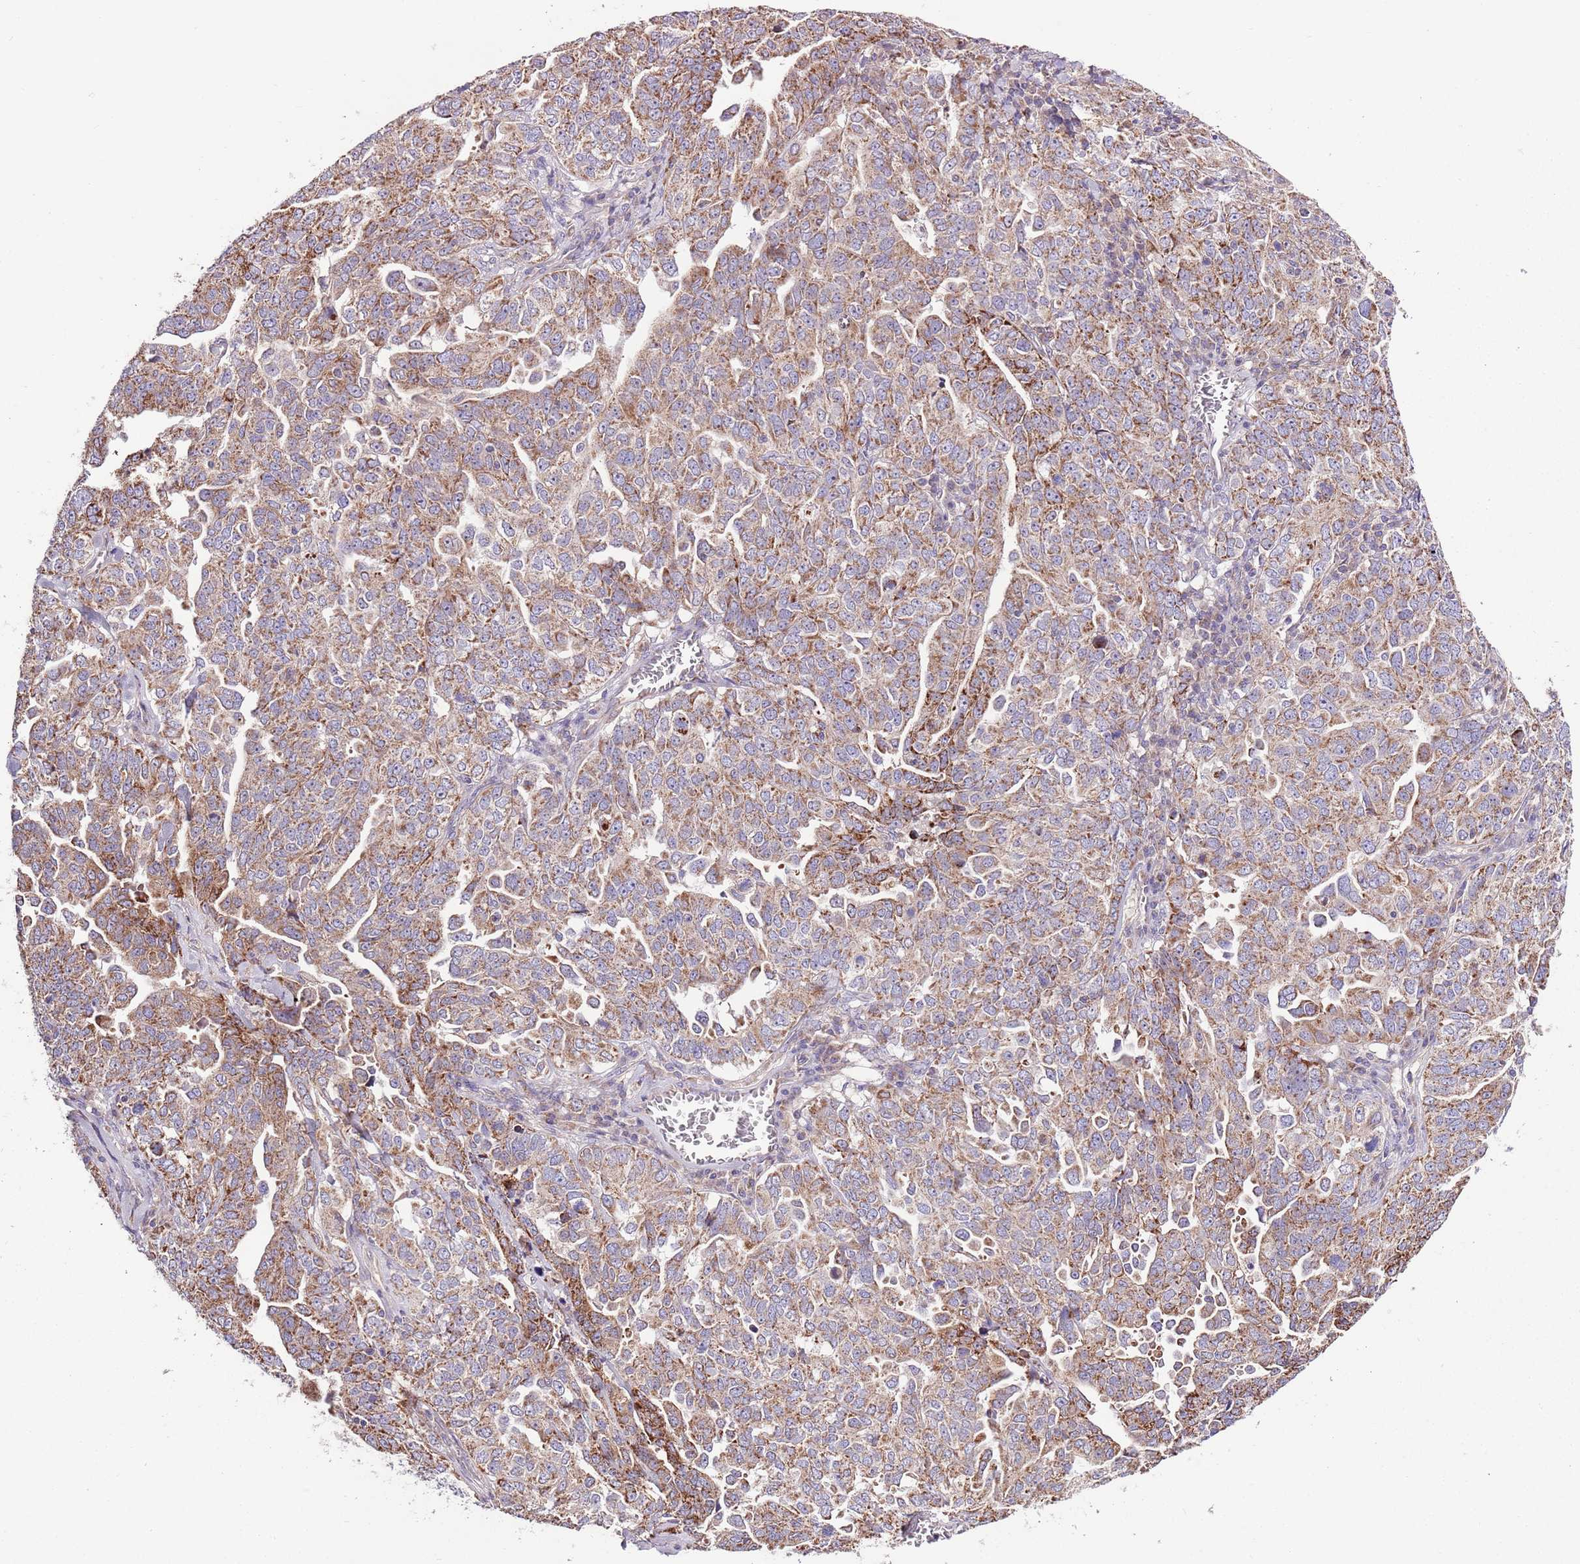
{"staining": {"intensity": "moderate", "quantity": ">75%", "location": "cytoplasmic/membranous"}, "tissue": "ovarian cancer", "cell_type": "Tumor cells", "image_type": "cancer", "snomed": [{"axis": "morphology", "description": "Carcinoma, endometroid"}, {"axis": "topography", "description": "Ovary"}], "caption": "High-power microscopy captured an IHC histopathology image of ovarian cancer, revealing moderate cytoplasmic/membranous expression in about >75% of tumor cells. (DAB IHC with brightfield microscopy, high magnification).", "gene": "SMG1", "patient": {"sex": "female", "age": 62}}